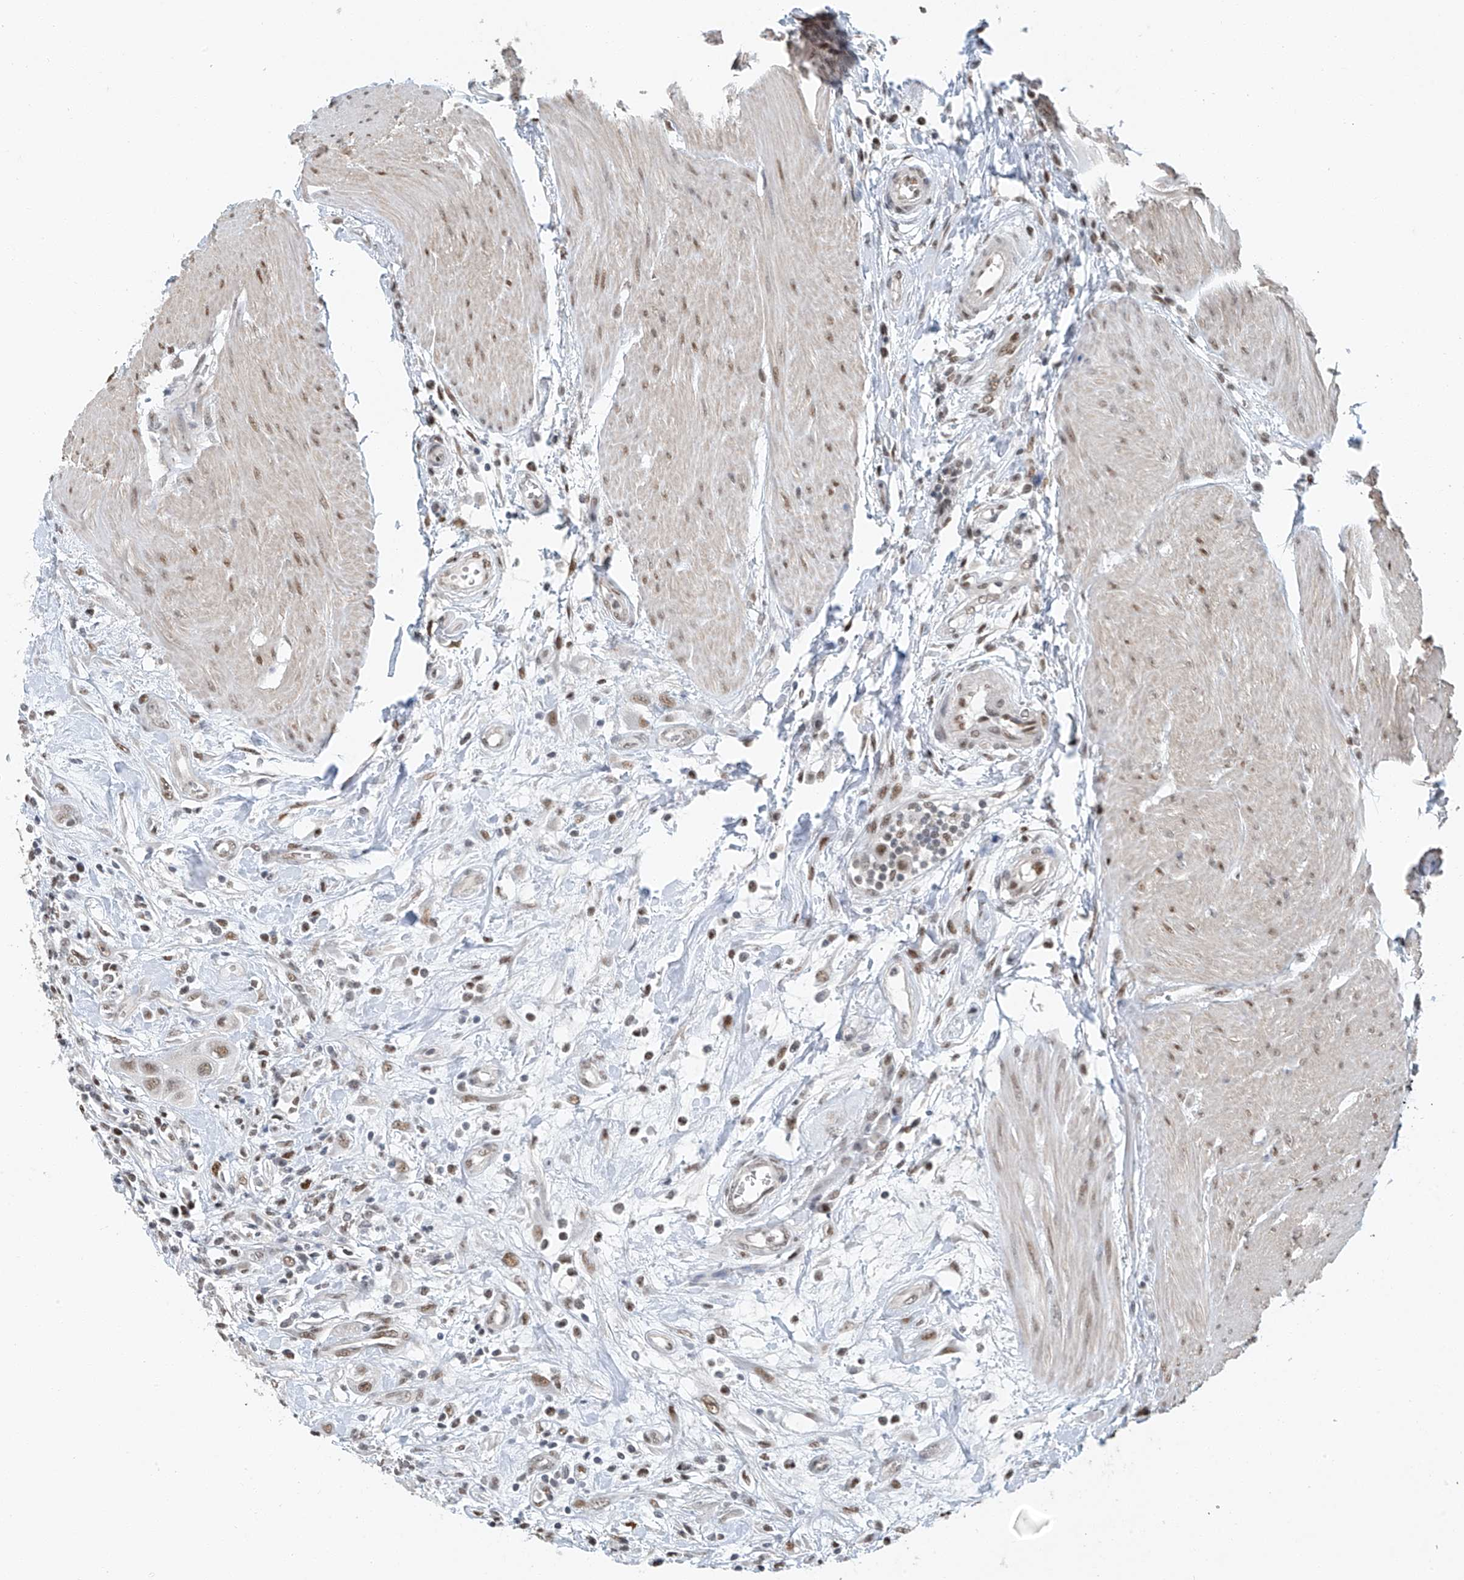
{"staining": {"intensity": "moderate", "quantity": ">75%", "location": "nuclear"}, "tissue": "urothelial cancer", "cell_type": "Tumor cells", "image_type": "cancer", "snomed": [{"axis": "morphology", "description": "Urothelial carcinoma, High grade"}, {"axis": "topography", "description": "Urinary bladder"}], "caption": "Protein staining by immunohistochemistry displays moderate nuclear positivity in approximately >75% of tumor cells in urothelial cancer.", "gene": "TAF8", "patient": {"sex": "male", "age": 50}}